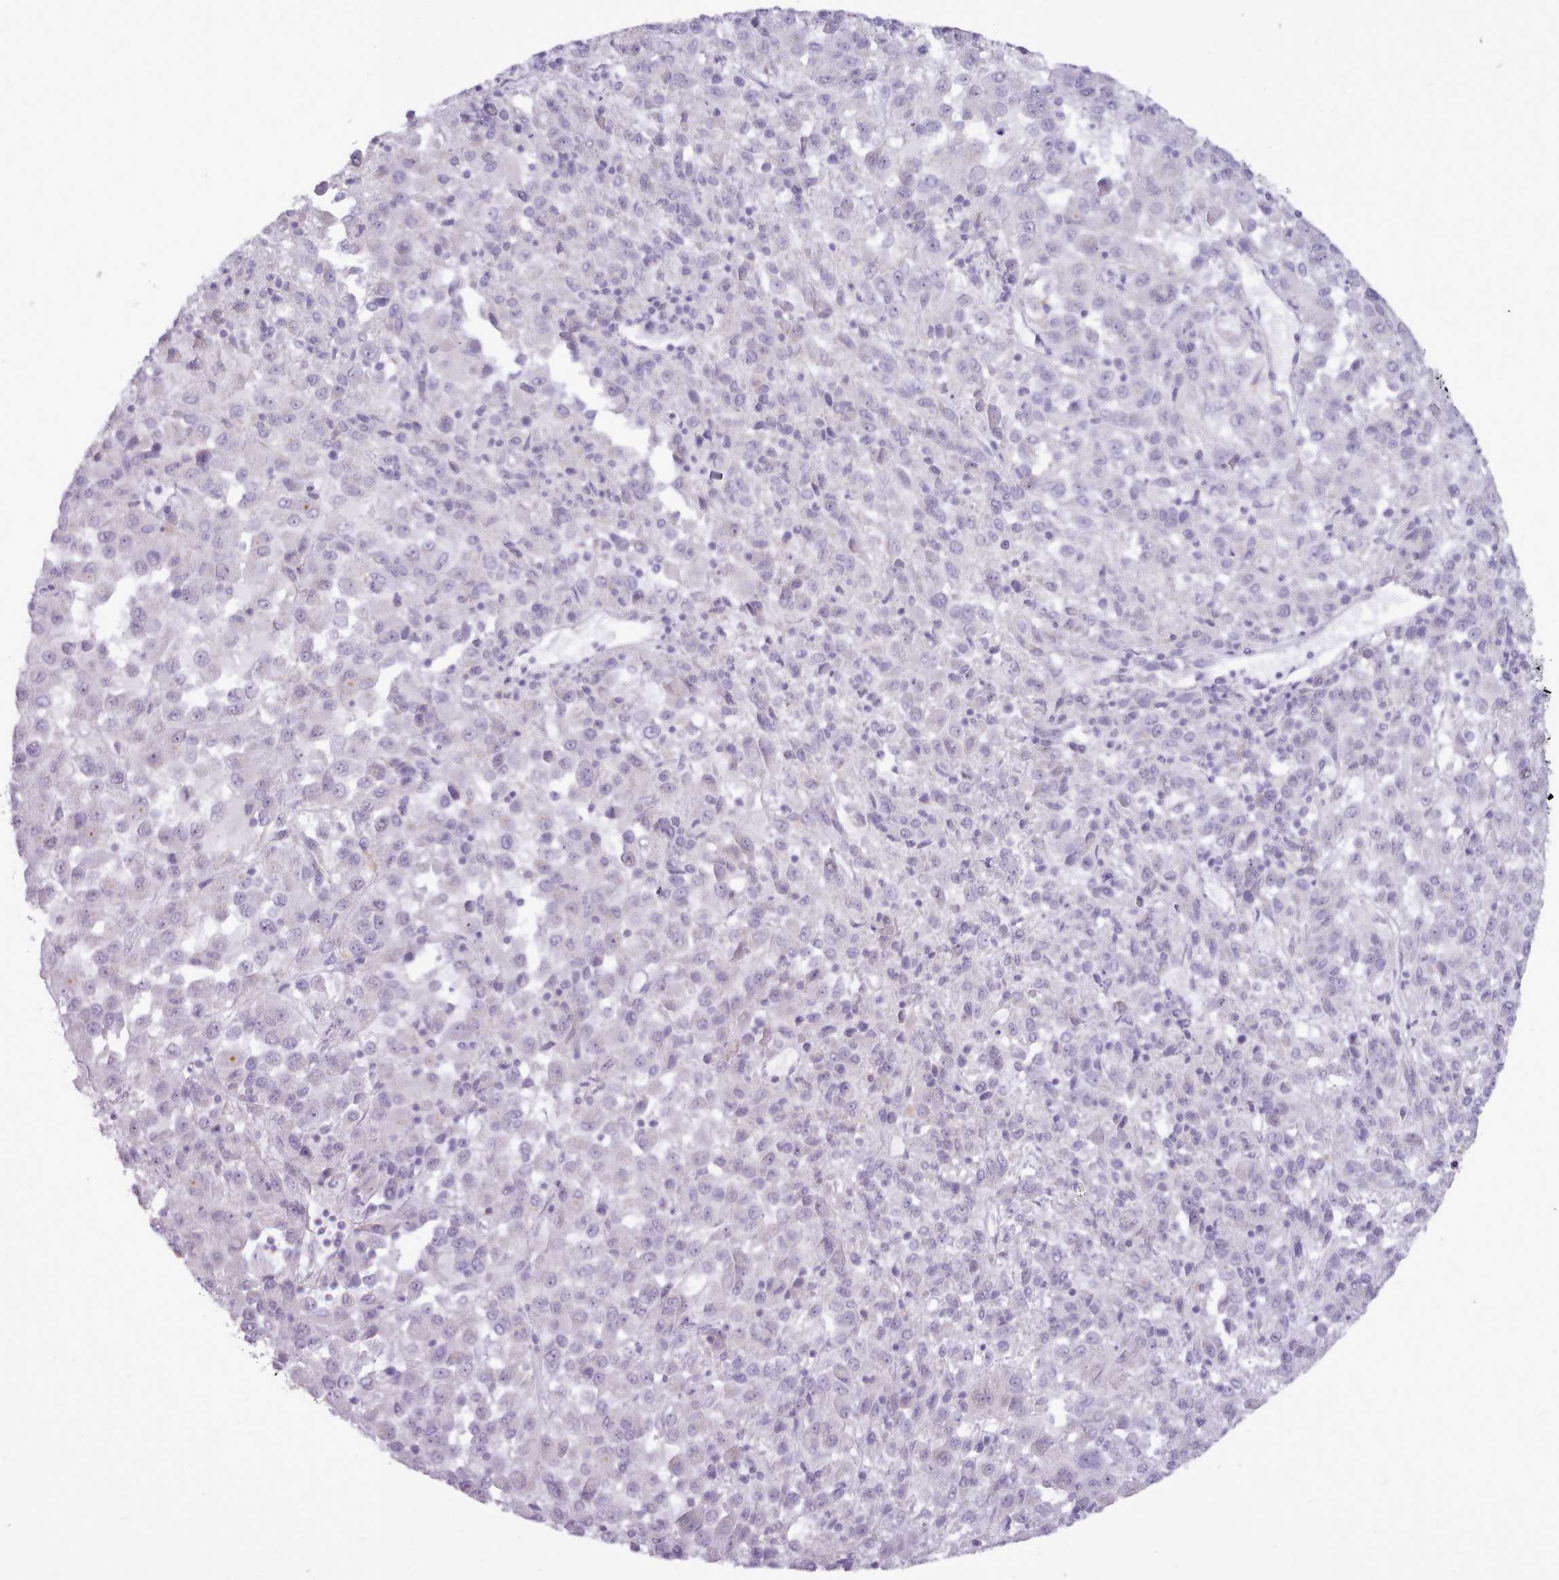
{"staining": {"intensity": "negative", "quantity": "none", "location": "none"}, "tissue": "melanoma", "cell_type": "Tumor cells", "image_type": "cancer", "snomed": [{"axis": "morphology", "description": "Malignant melanoma, Metastatic site"}, {"axis": "topography", "description": "Lung"}], "caption": "Tumor cells show no significant protein staining in malignant melanoma (metastatic site).", "gene": "BDKRB2", "patient": {"sex": "male", "age": 64}}